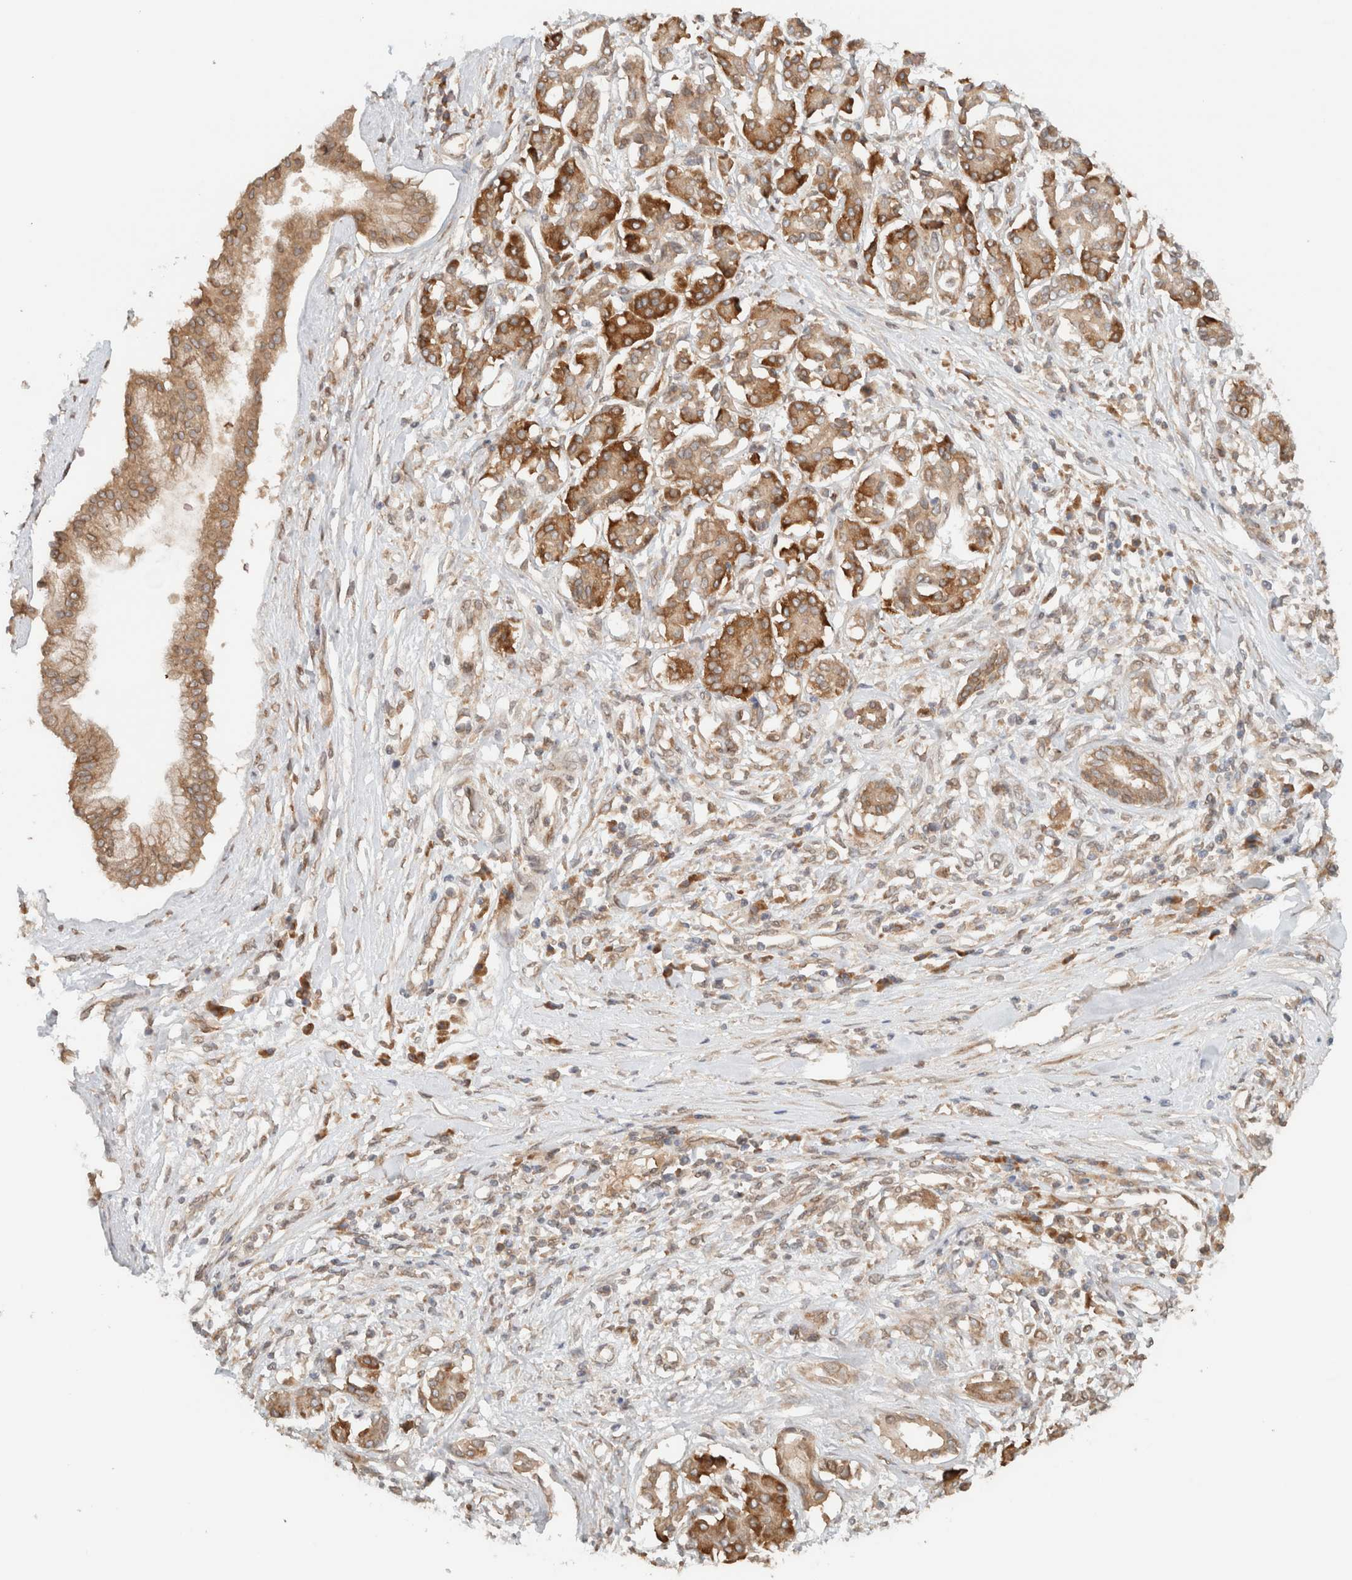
{"staining": {"intensity": "moderate", "quantity": ">75%", "location": "cytoplasmic/membranous"}, "tissue": "pancreatic cancer", "cell_type": "Tumor cells", "image_type": "cancer", "snomed": [{"axis": "morphology", "description": "Adenocarcinoma, NOS"}, {"axis": "topography", "description": "Pancreas"}], "caption": "A histopathology image showing moderate cytoplasmic/membranous positivity in approximately >75% of tumor cells in pancreatic cancer, as visualized by brown immunohistochemical staining.", "gene": "ARFGEF2", "patient": {"sex": "female", "age": 56}}